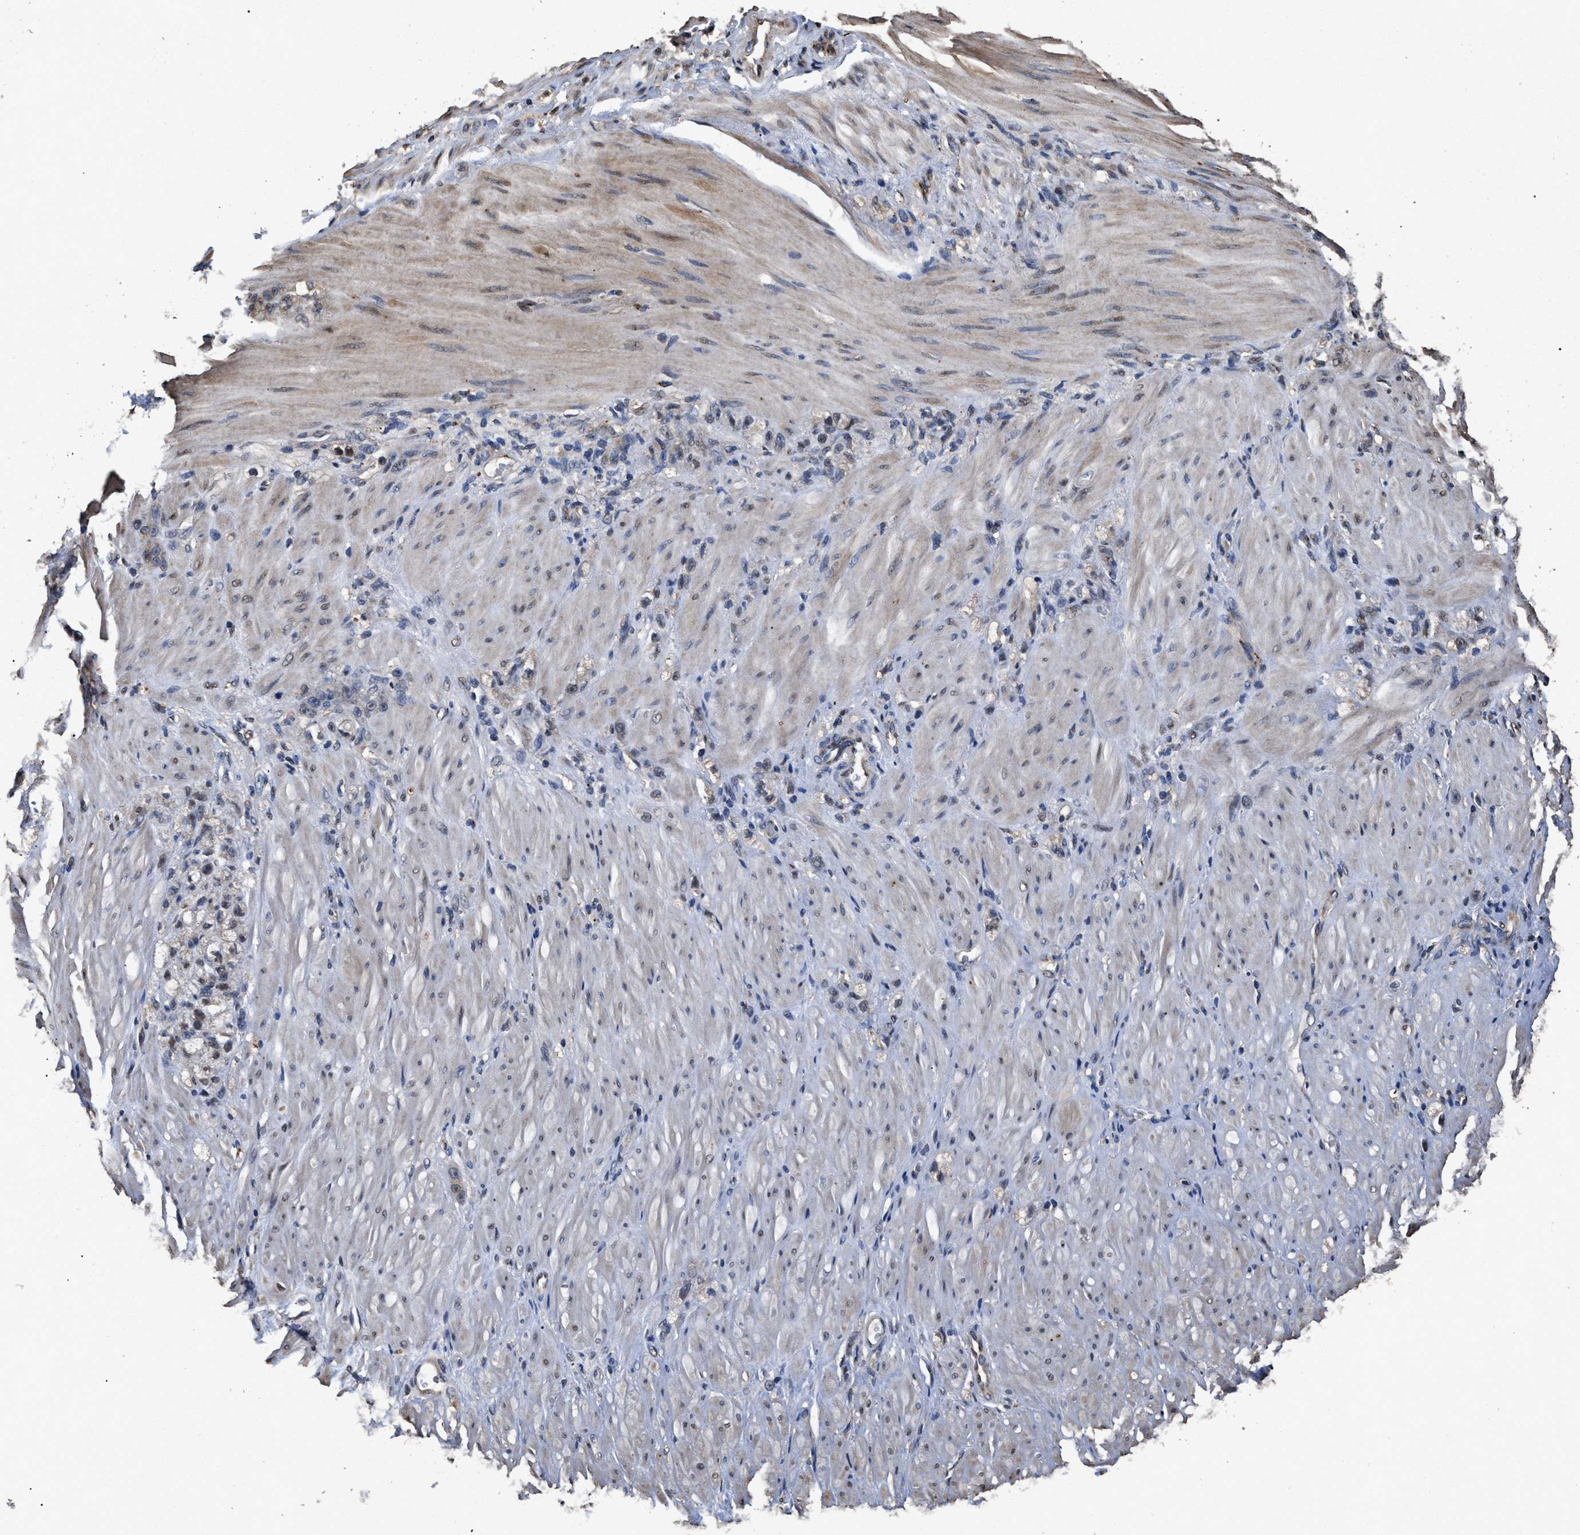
{"staining": {"intensity": "weak", "quantity": "<25%", "location": "nuclear"}, "tissue": "stomach cancer", "cell_type": "Tumor cells", "image_type": "cancer", "snomed": [{"axis": "morphology", "description": "Normal tissue, NOS"}, {"axis": "morphology", "description": "Adenocarcinoma, NOS"}, {"axis": "topography", "description": "Stomach"}], "caption": "Immunohistochemistry micrograph of neoplastic tissue: human adenocarcinoma (stomach) stained with DAB (3,3'-diaminobenzidine) exhibits no significant protein expression in tumor cells.", "gene": "TPST2", "patient": {"sex": "male", "age": 82}}